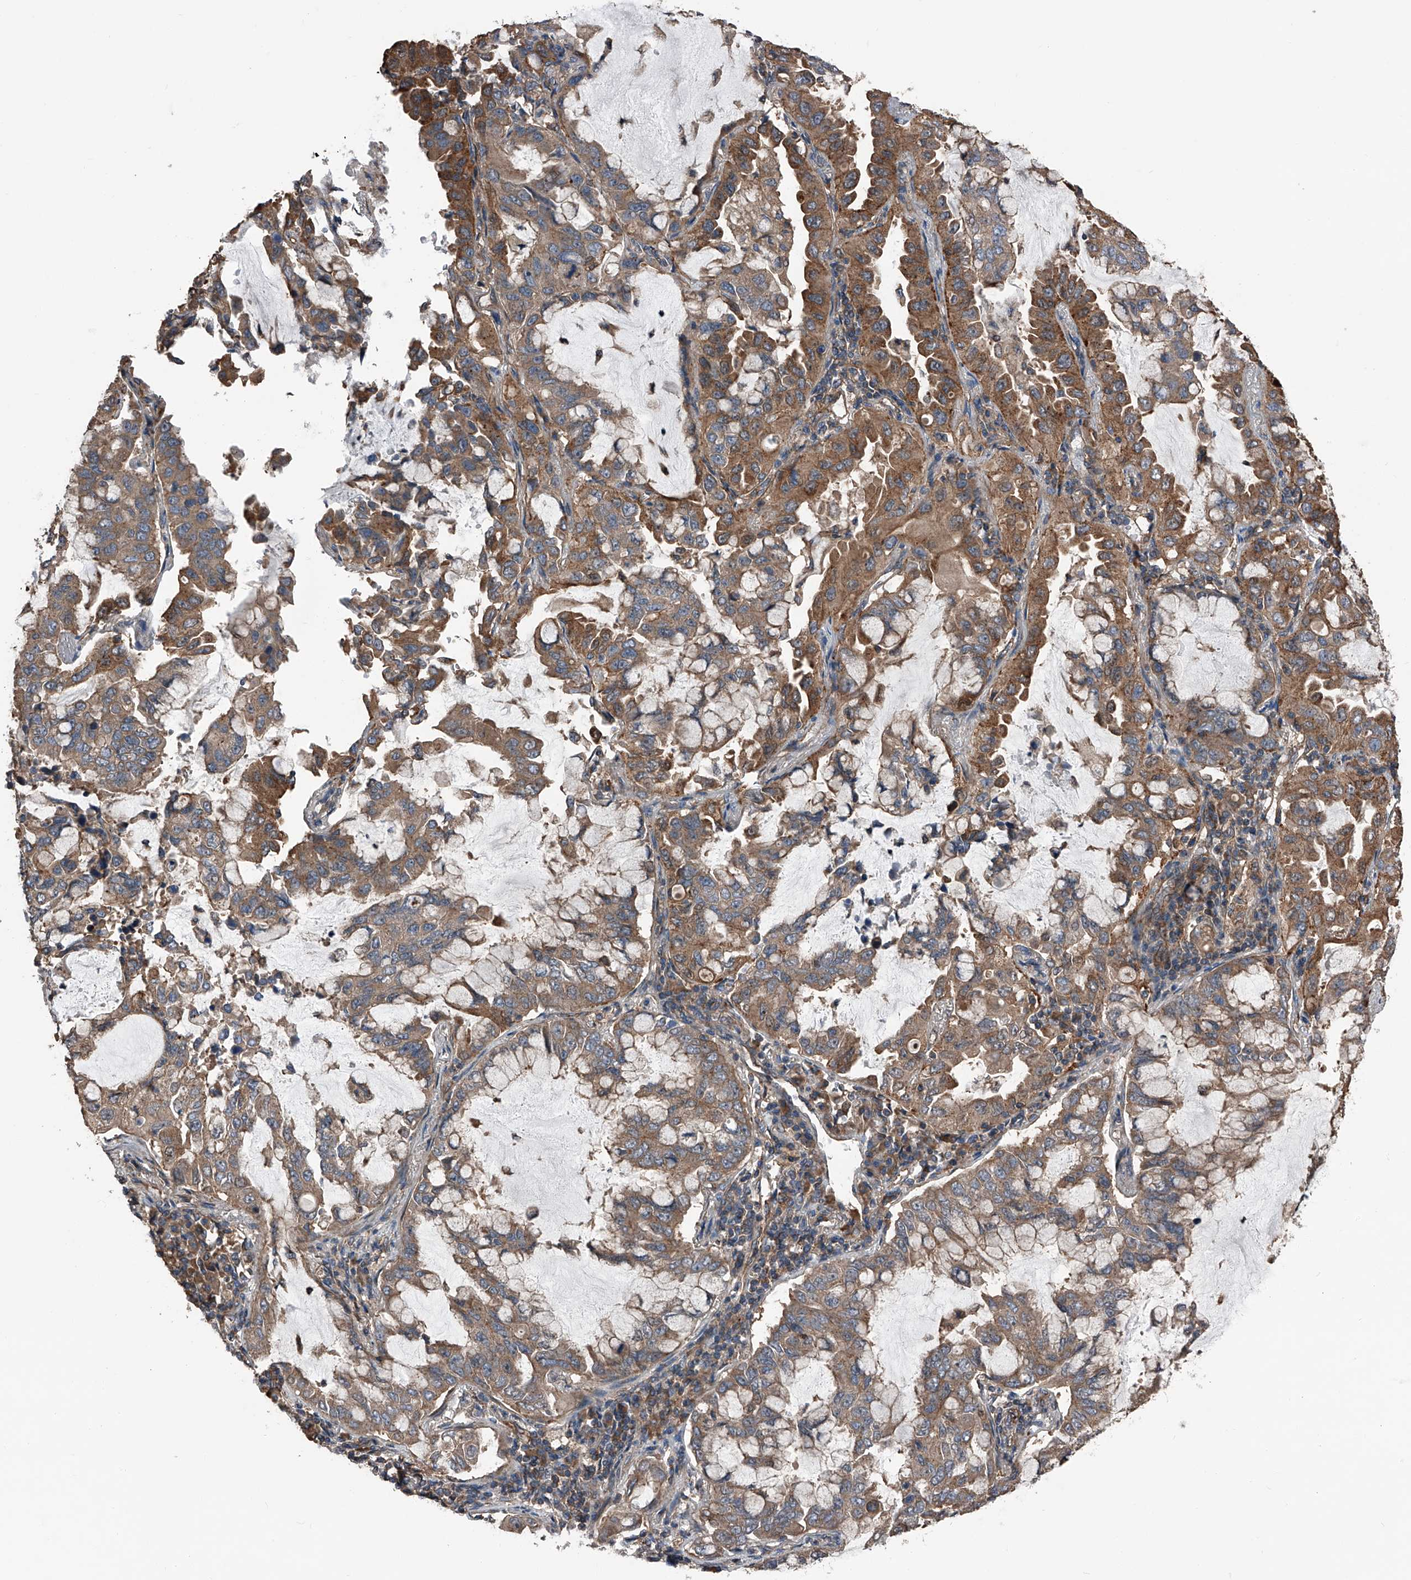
{"staining": {"intensity": "strong", "quantity": "25%-75%", "location": "cytoplasmic/membranous"}, "tissue": "lung cancer", "cell_type": "Tumor cells", "image_type": "cancer", "snomed": [{"axis": "morphology", "description": "Adenocarcinoma, NOS"}, {"axis": "topography", "description": "Lung"}], "caption": "Adenocarcinoma (lung) tissue reveals strong cytoplasmic/membranous staining in approximately 25%-75% of tumor cells", "gene": "KCNJ2", "patient": {"sex": "male", "age": 64}}